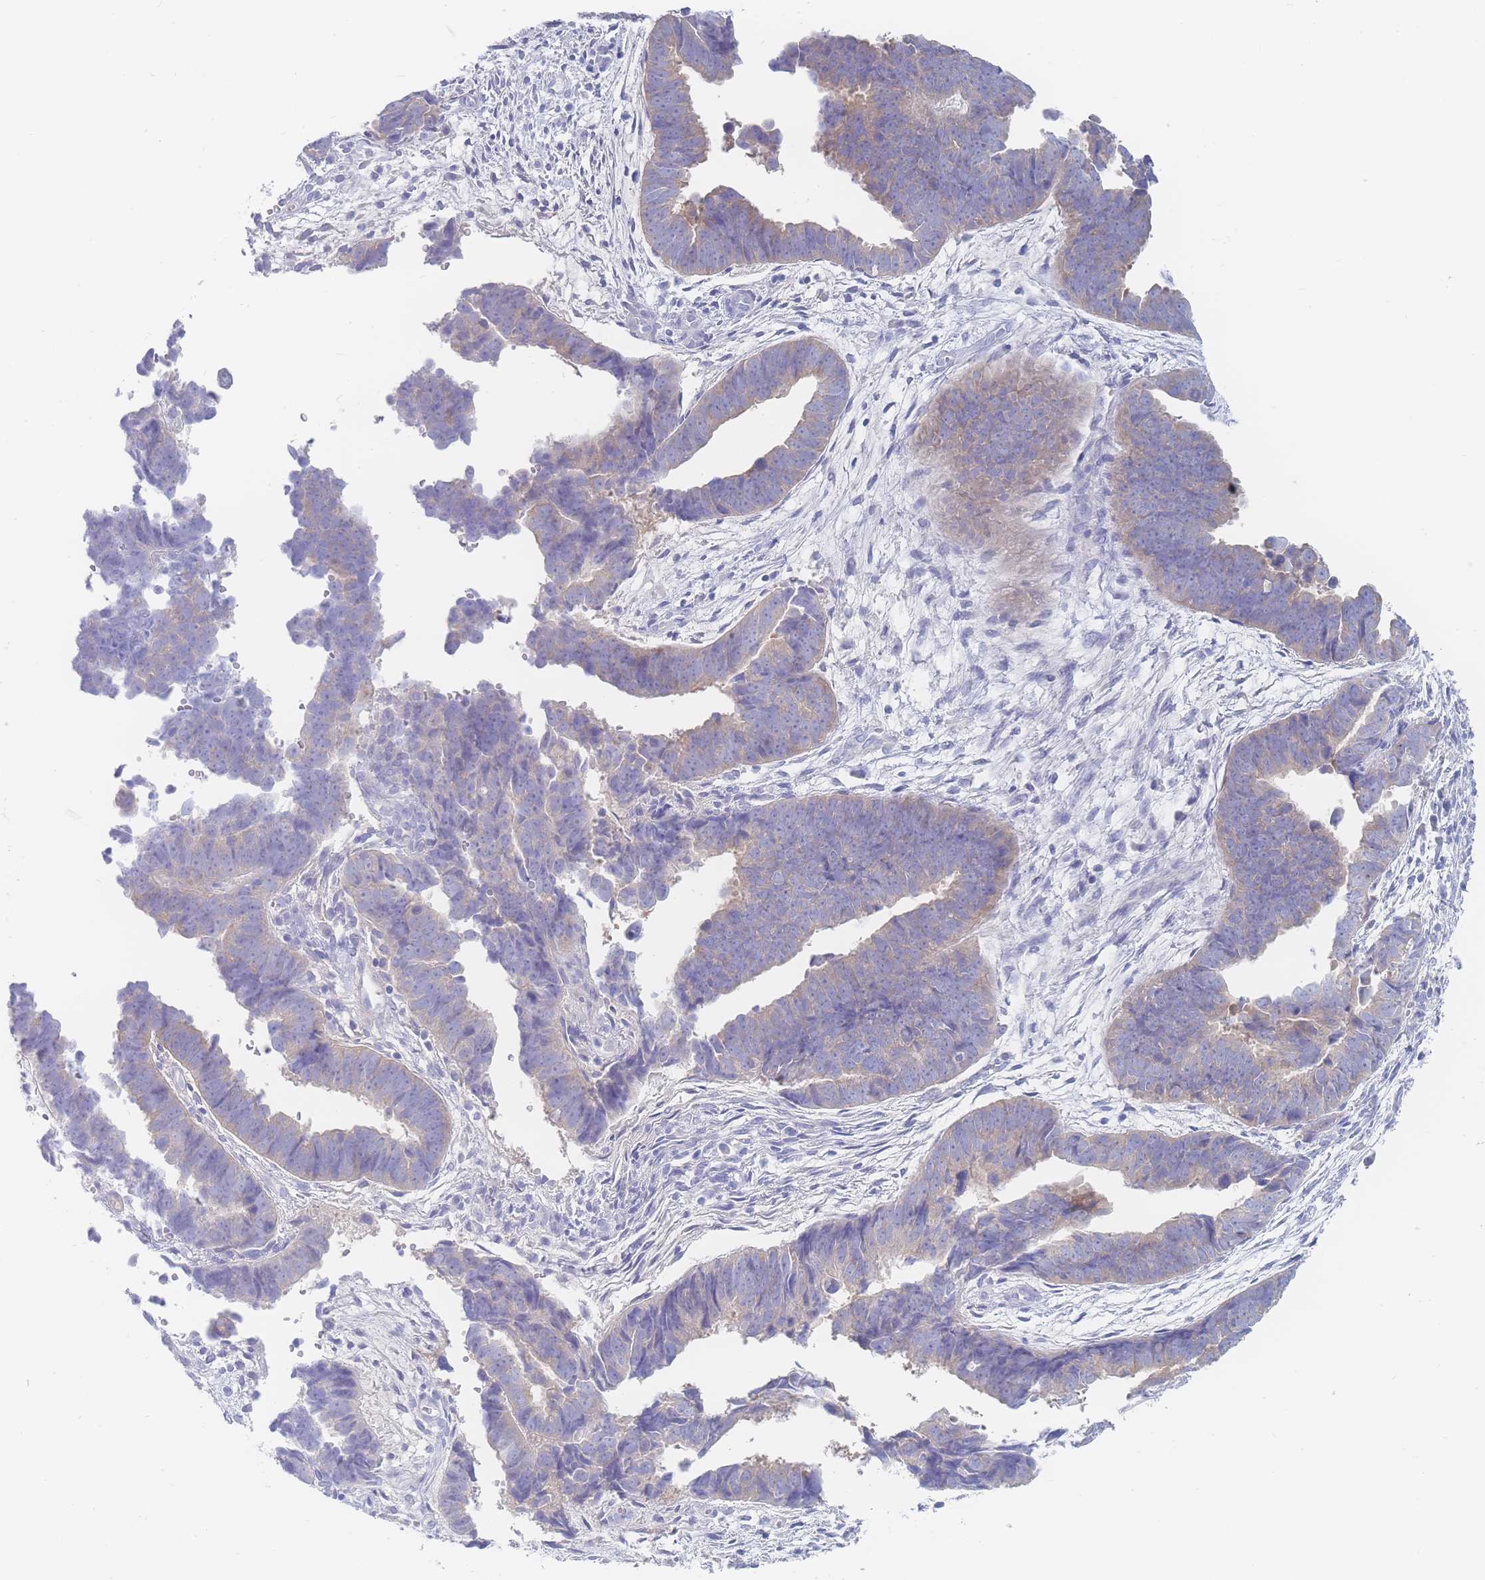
{"staining": {"intensity": "weak", "quantity": "<25%", "location": "cytoplasmic/membranous"}, "tissue": "endometrial cancer", "cell_type": "Tumor cells", "image_type": "cancer", "snomed": [{"axis": "morphology", "description": "Adenocarcinoma, NOS"}, {"axis": "topography", "description": "Endometrium"}], "caption": "This is an immunohistochemistry (IHC) photomicrograph of human endometrial adenocarcinoma. There is no positivity in tumor cells.", "gene": "LZTFL1", "patient": {"sex": "female", "age": 75}}